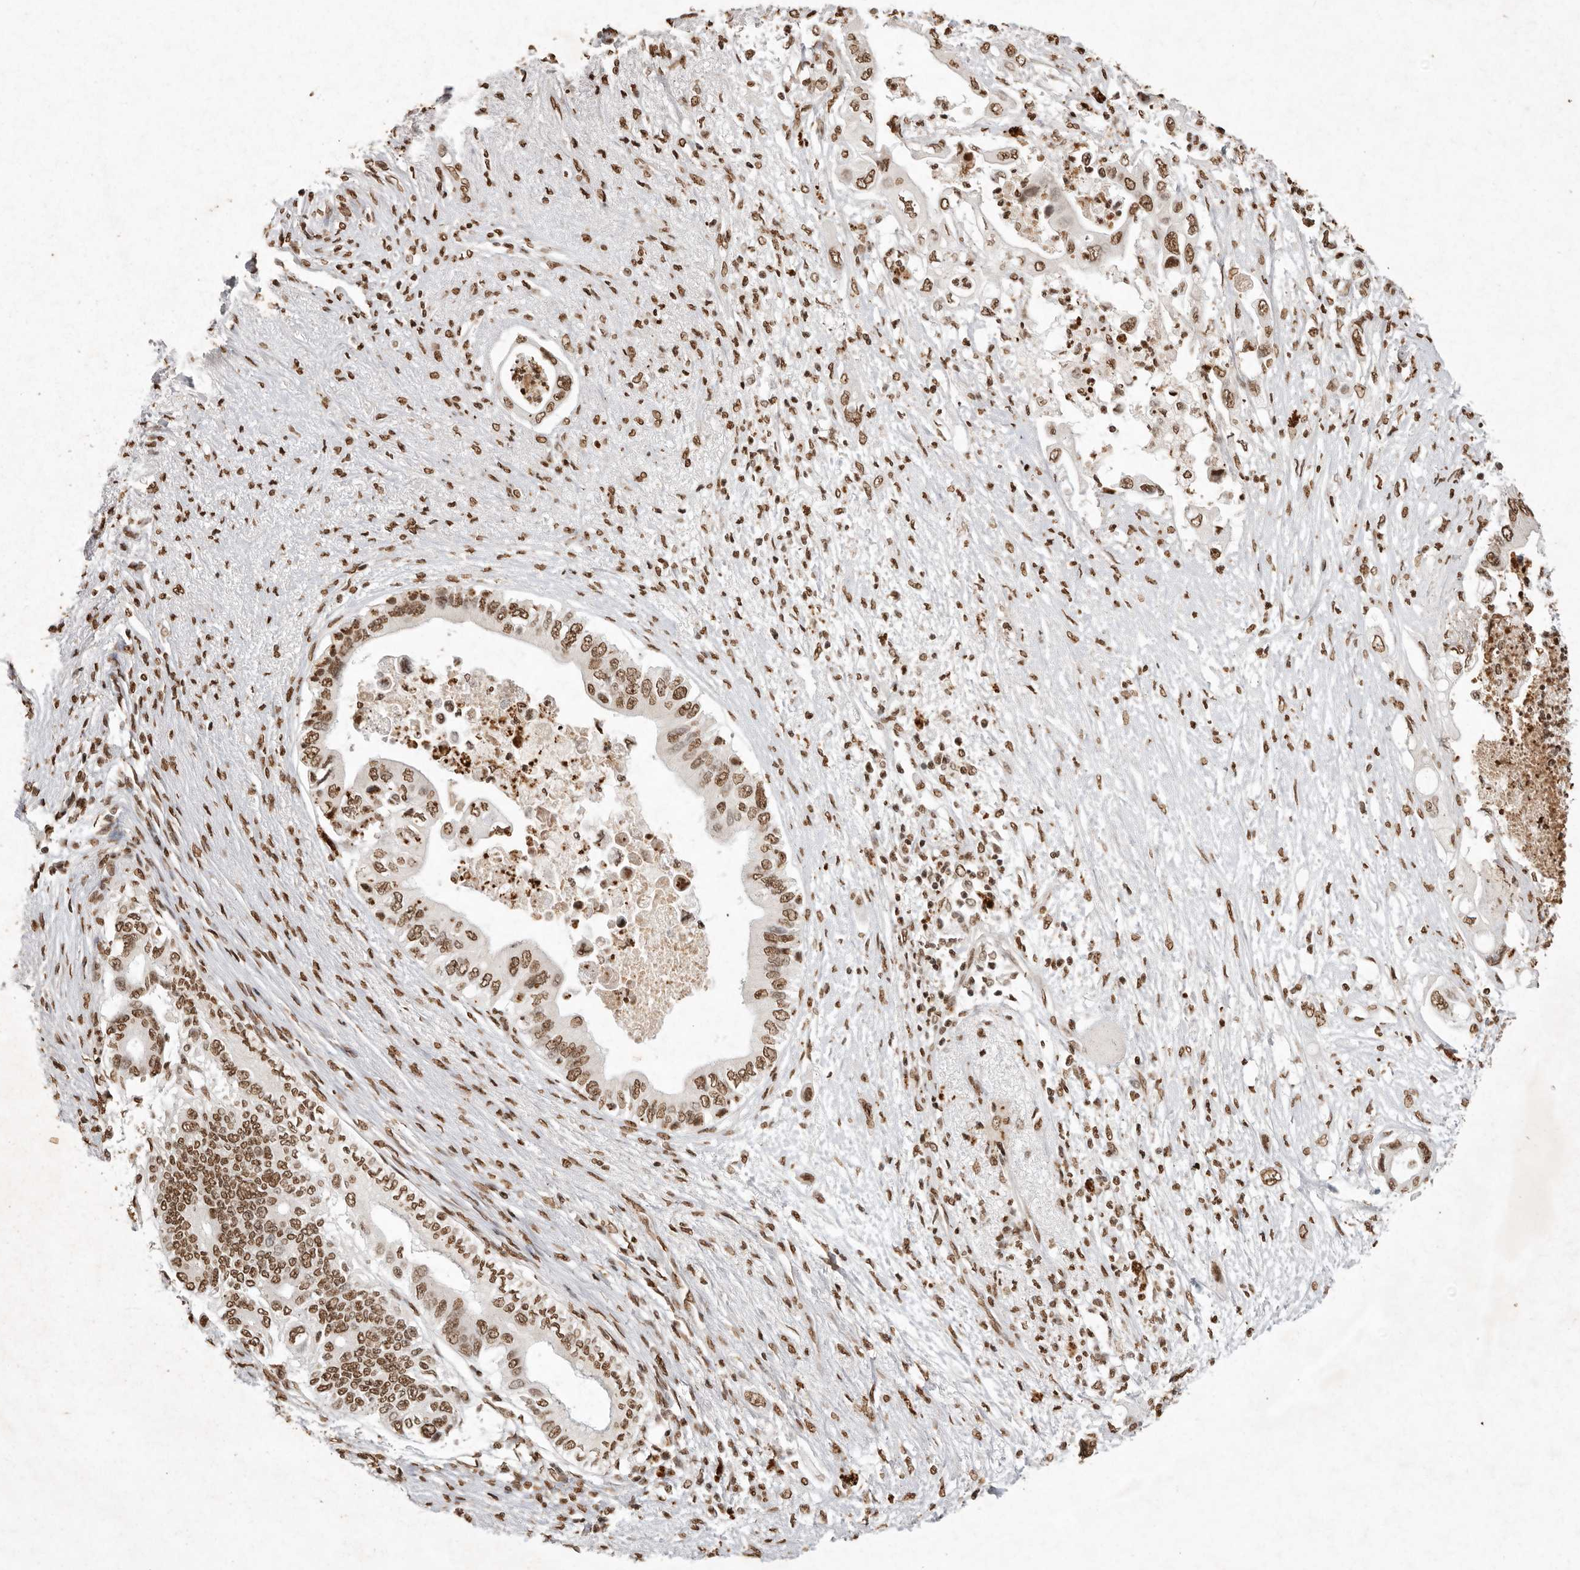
{"staining": {"intensity": "moderate", "quantity": ">75%", "location": "nuclear"}, "tissue": "pancreatic cancer", "cell_type": "Tumor cells", "image_type": "cancer", "snomed": [{"axis": "morphology", "description": "Adenocarcinoma, NOS"}, {"axis": "topography", "description": "Pancreas"}], "caption": "Immunohistochemical staining of adenocarcinoma (pancreatic) demonstrates medium levels of moderate nuclear expression in approximately >75% of tumor cells. (brown staining indicates protein expression, while blue staining denotes nuclei).", "gene": "NKX3-2", "patient": {"sex": "male", "age": 66}}